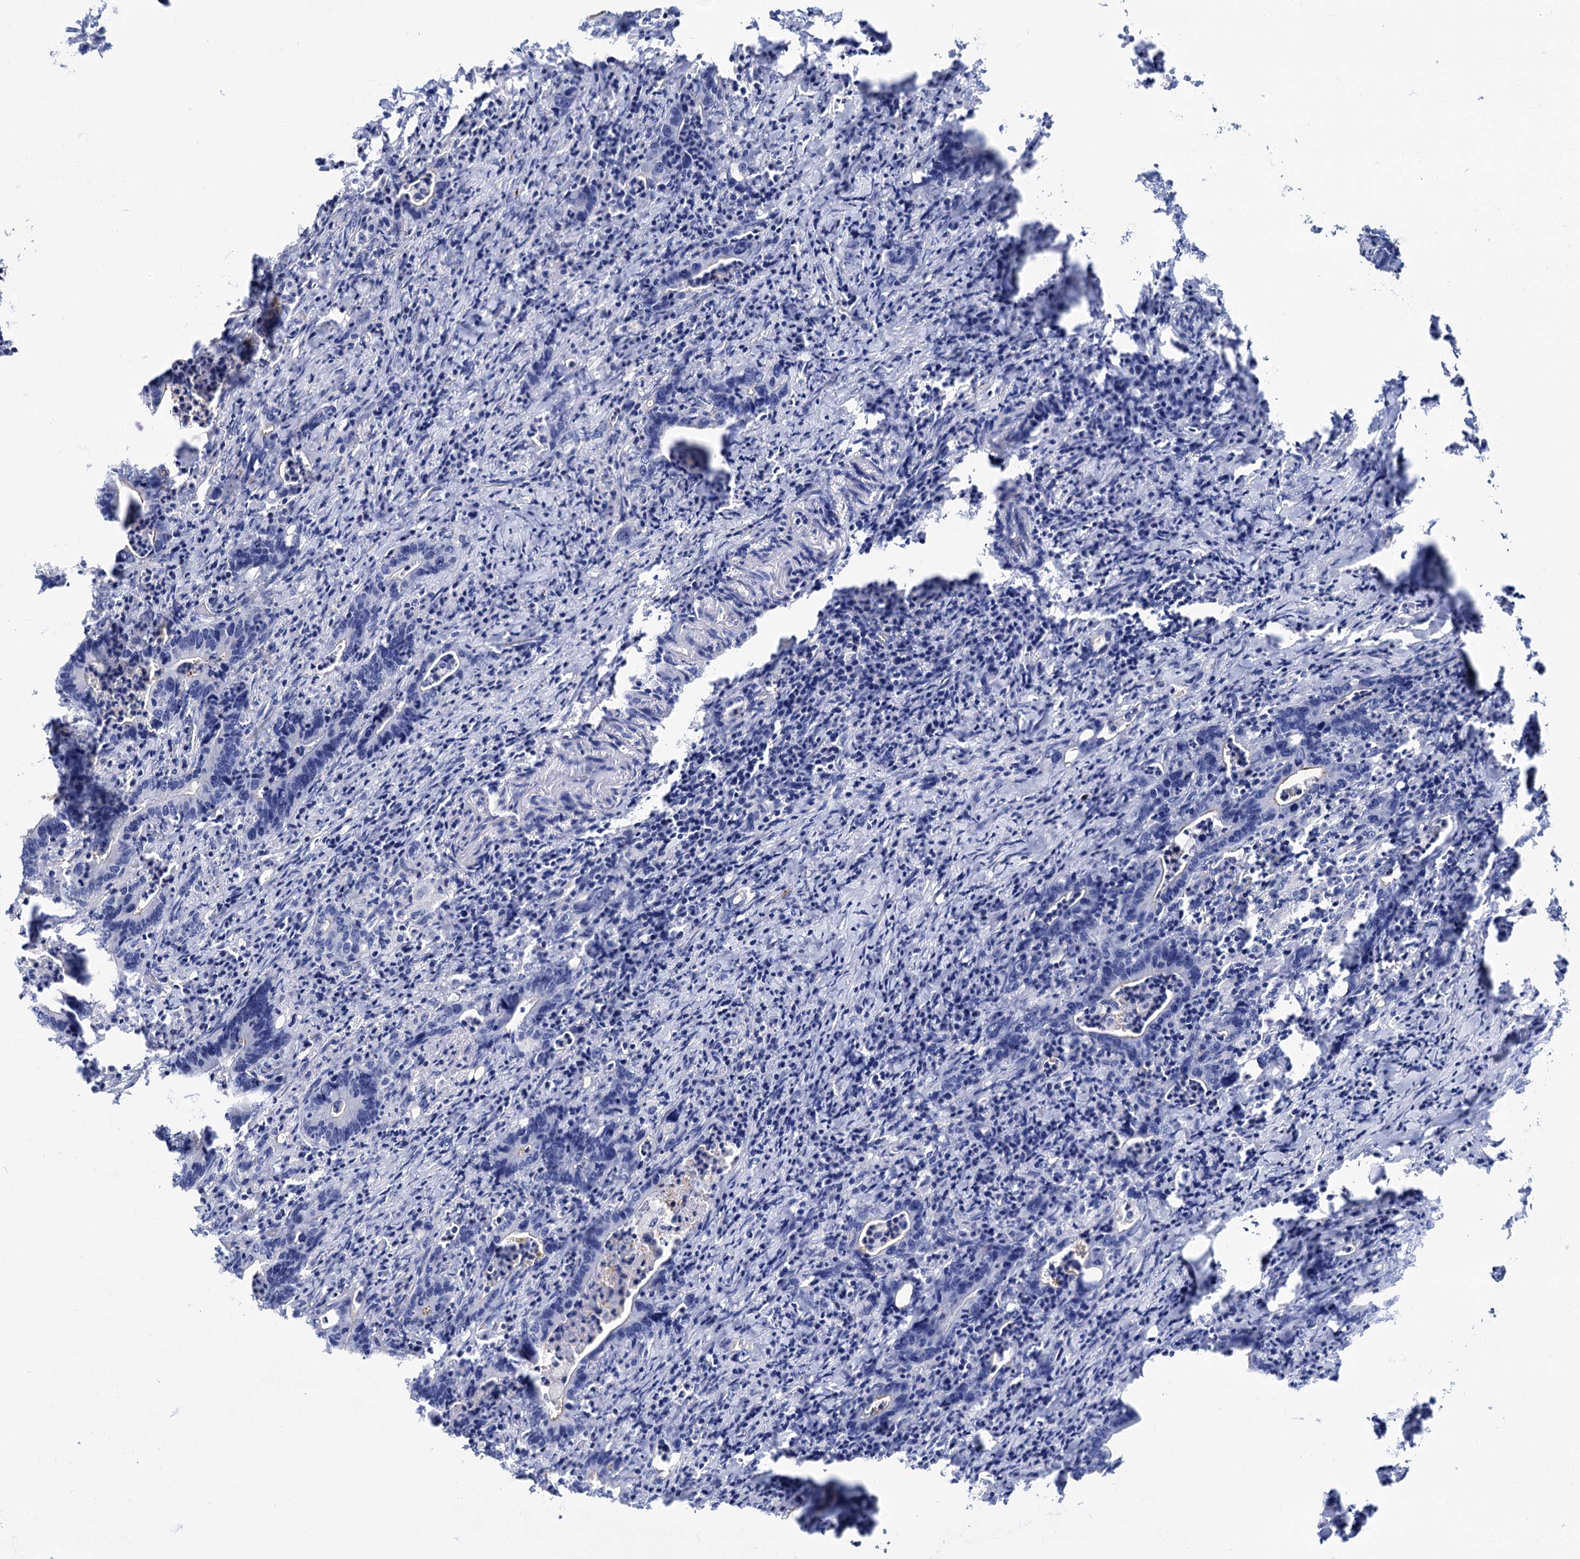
{"staining": {"intensity": "negative", "quantity": "none", "location": "none"}, "tissue": "colorectal cancer", "cell_type": "Tumor cells", "image_type": "cancer", "snomed": [{"axis": "morphology", "description": "Adenocarcinoma, NOS"}, {"axis": "topography", "description": "Colon"}], "caption": "A histopathology image of human colorectal adenocarcinoma is negative for staining in tumor cells.", "gene": "NEK10", "patient": {"sex": "female", "age": 75}}